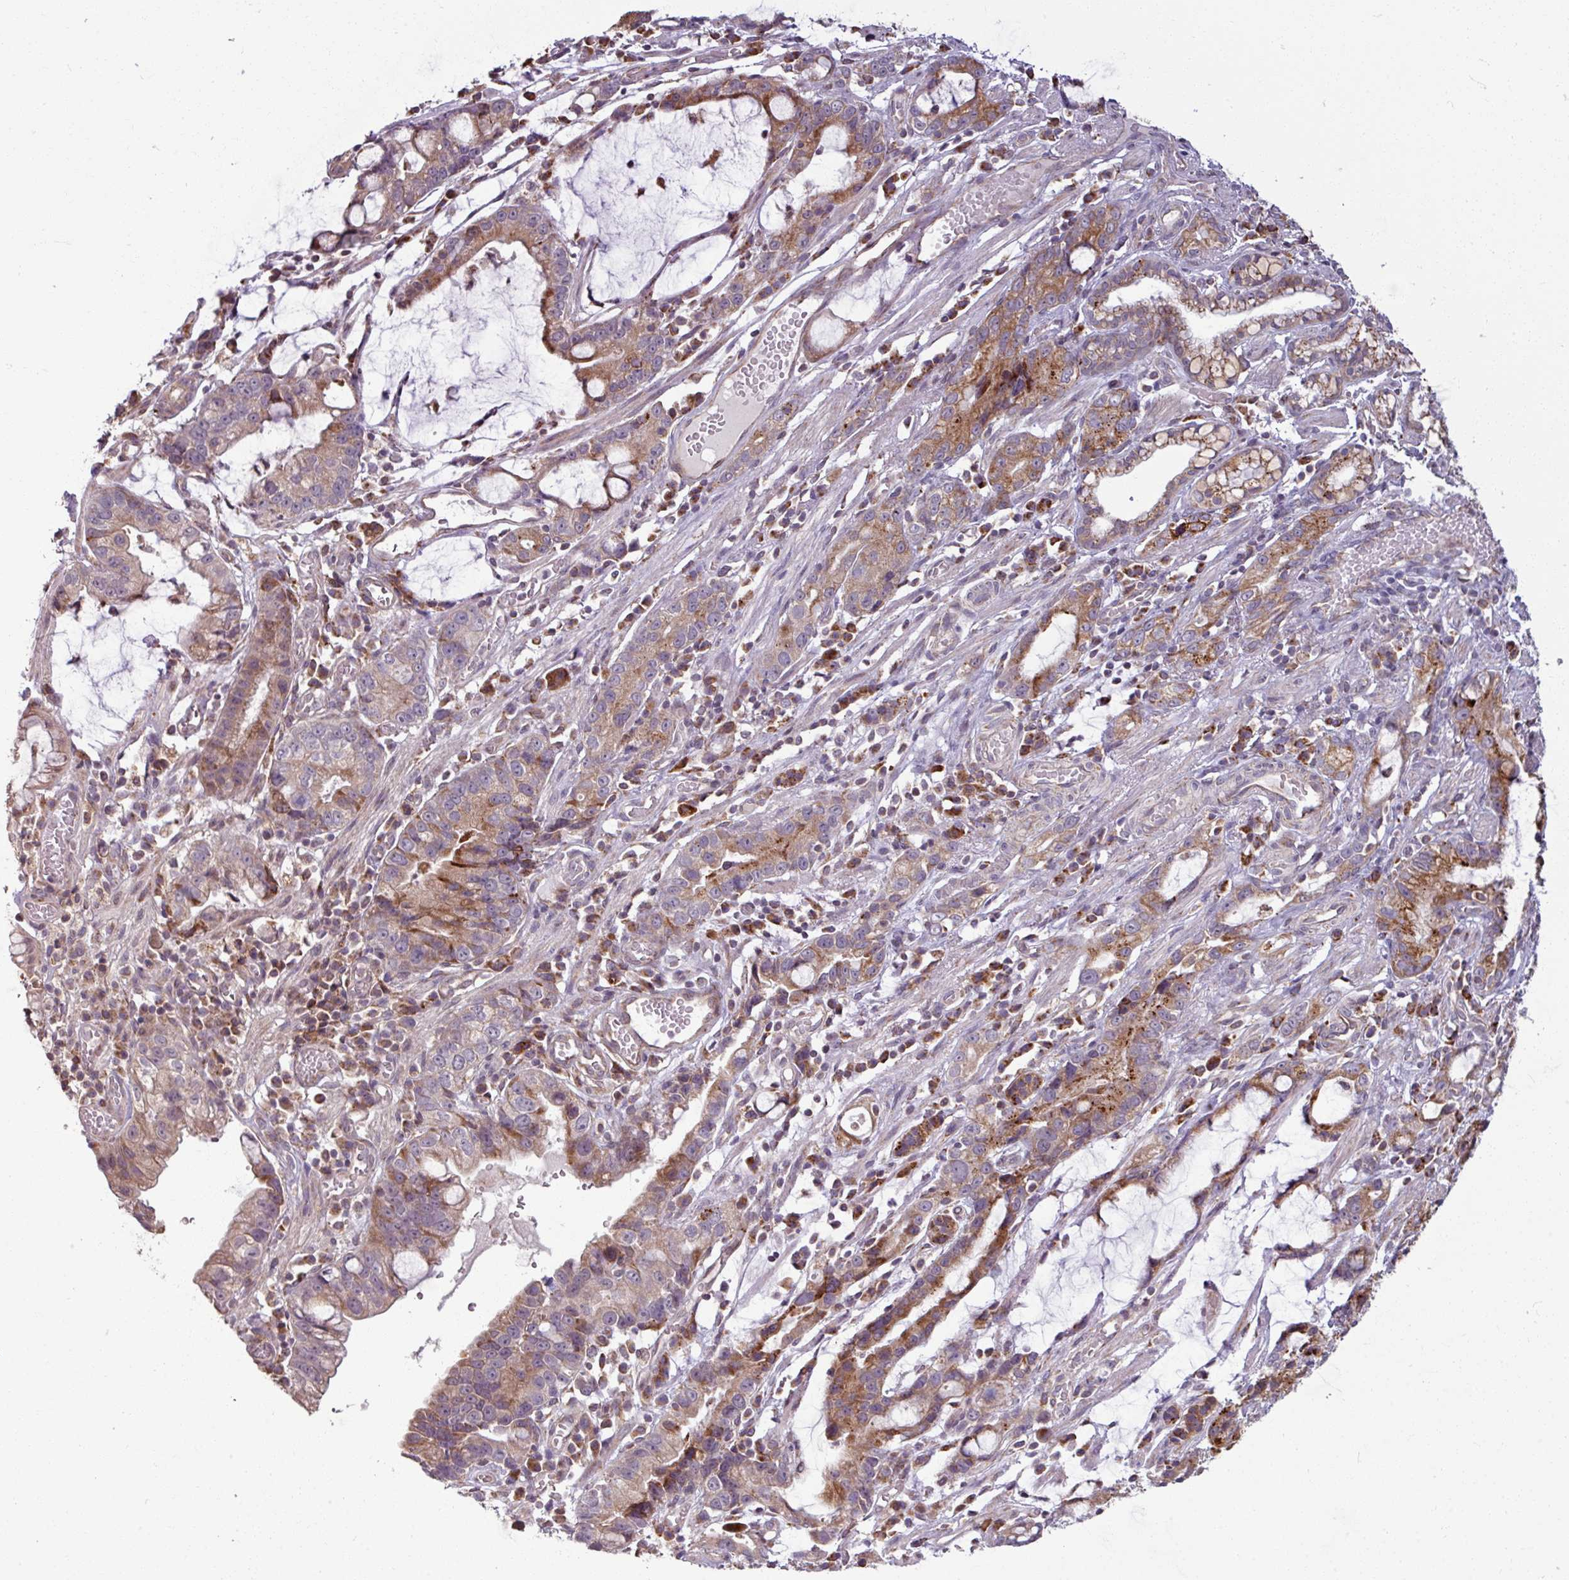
{"staining": {"intensity": "moderate", "quantity": ">75%", "location": "cytoplasmic/membranous"}, "tissue": "stomach cancer", "cell_type": "Tumor cells", "image_type": "cancer", "snomed": [{"axis": "morphology", "description": "Adenocarcinoma, NOS"}, {"axis": "topography", "description": "Stomach"}], "caption": "Protein staining demonstrates moderate cytoplasmic/membranous staining in about >75% of tumor cells in stomach cancer.", "gene": "MAGT1", "patient": {"sex": "male", "age": 55}}